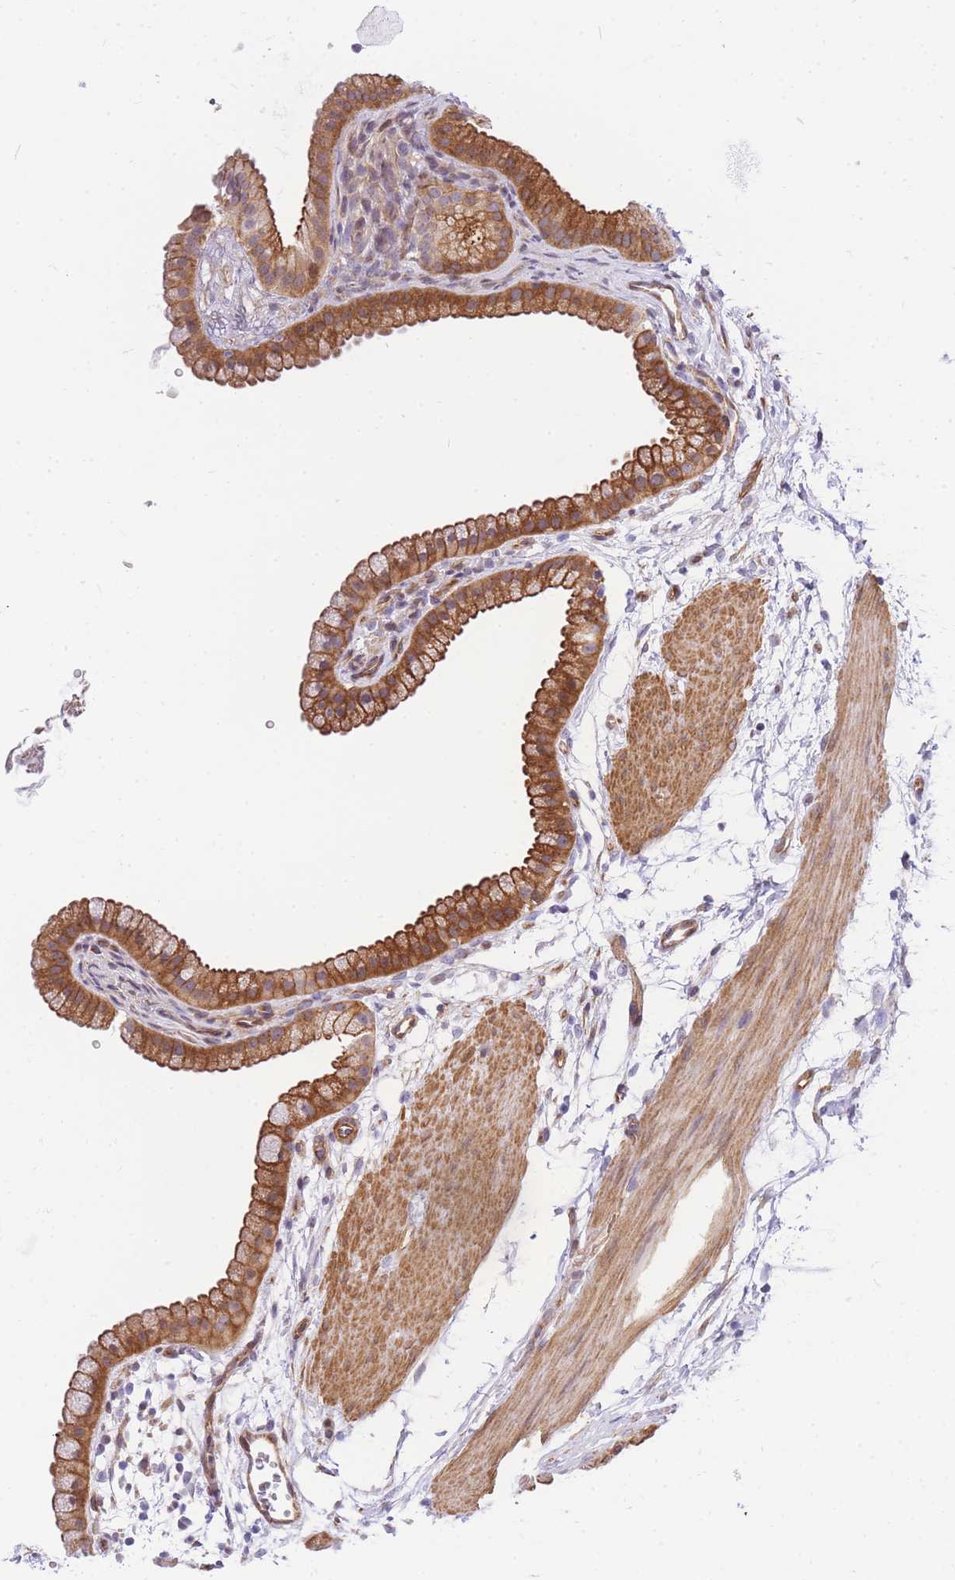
{"staining": {"intensity": "strong", "quantity": ">75%", "location": "cytoplasmic/membranous"}, "tissue": "gallbladder", "cell_type": "Glandular cells", "image_type": "normal", "snomed": [{"axis": "morphology", "description": "Normal tissue, NOS"}, {"axis": "topography", "description": "Gallbladder"}], "caption": "An immunohistochemistry photomicrograph of normal tissue is shown. Protein staining in brown labels strong cytoplasmic/membranous positivity in gallbladder within glandular cells. Using DAB (3,3'-diaminobenzidine) (brown) and hematoxylin (blue) stains, captured at high magnification using brightfield microscopy.", "gene": "S100PBP", "patient": {"sex": "female", "age": 64}}